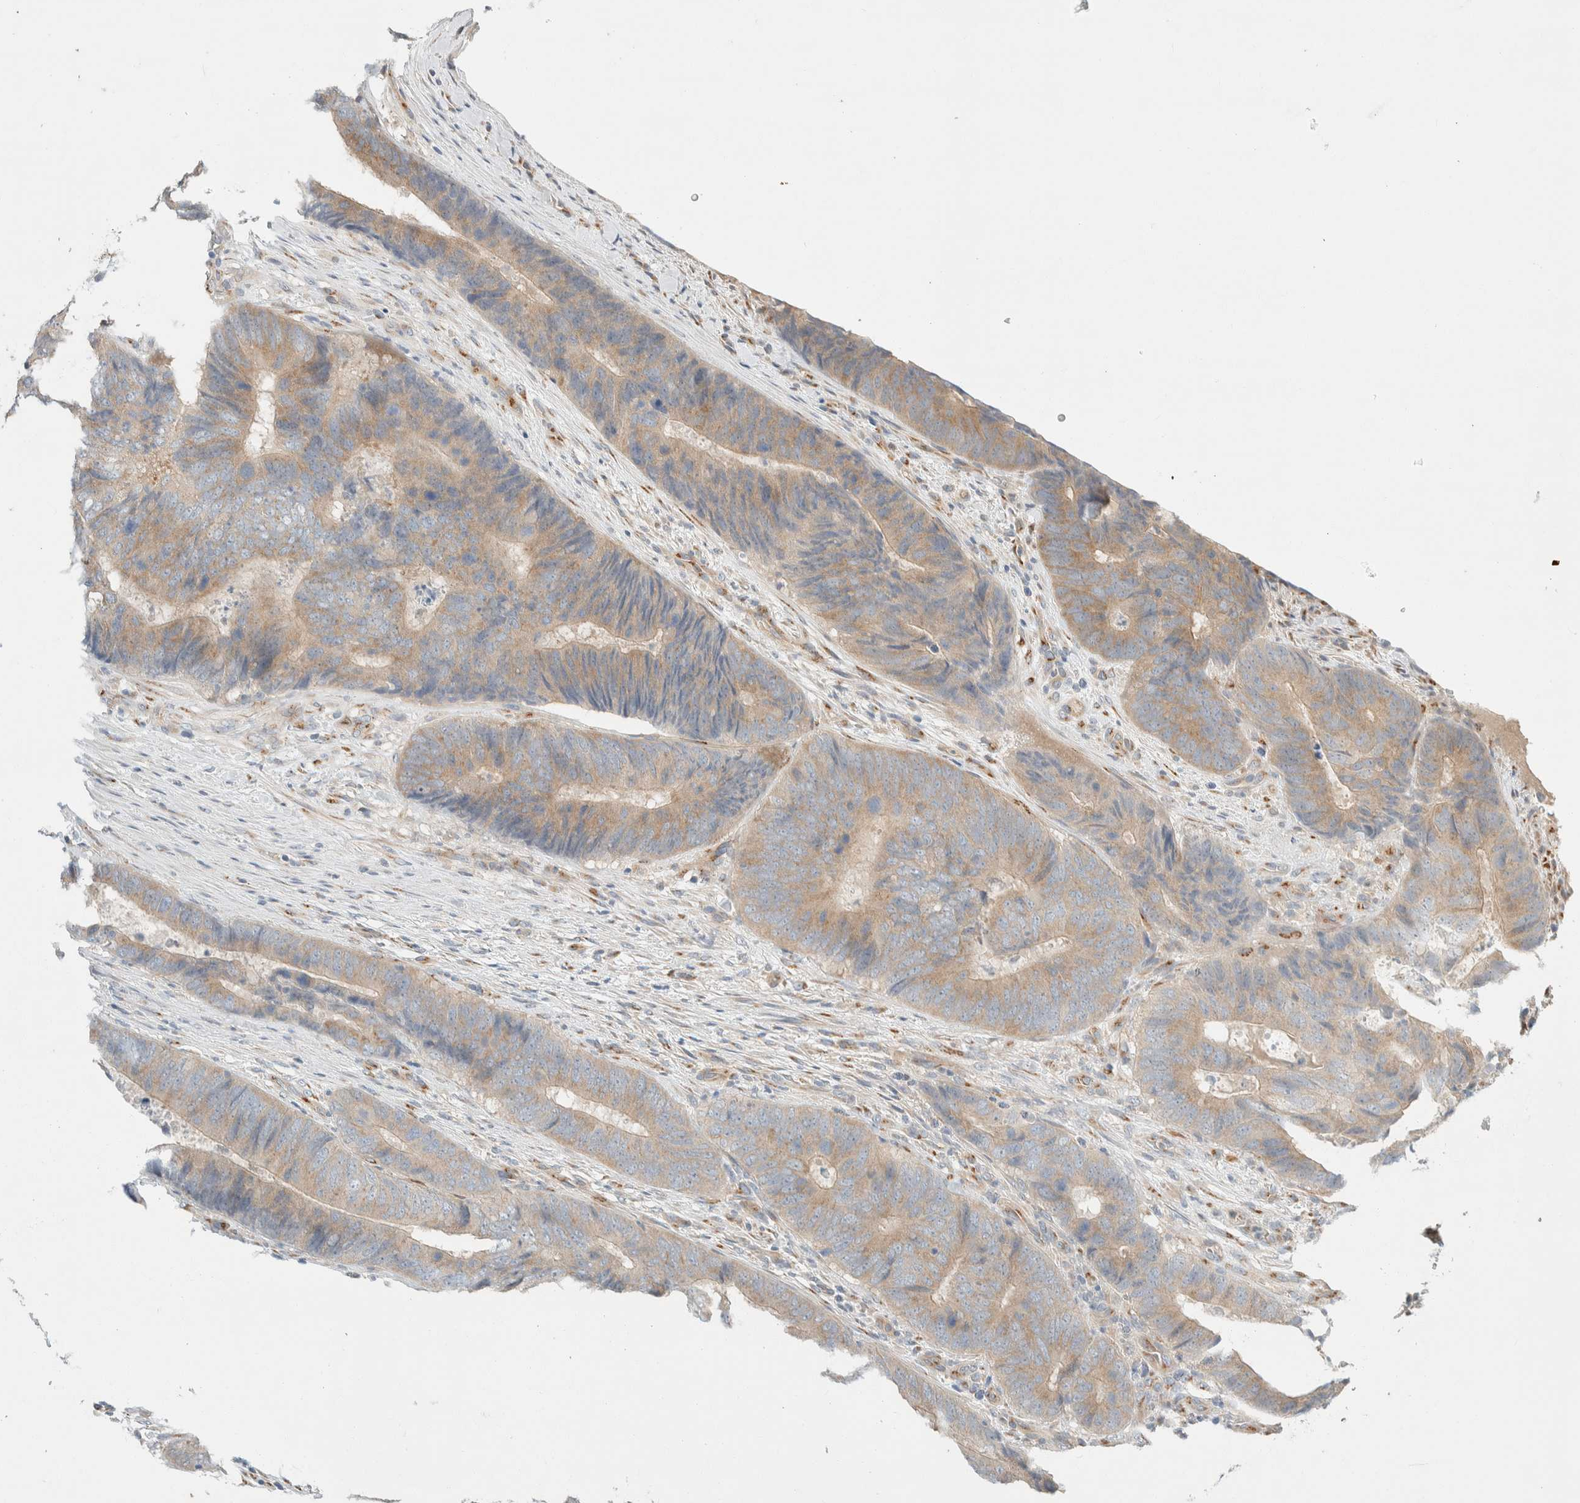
{"staining": {"intensity": "weak", "quantity": "25%-75%", "location": "cytoplasmic/membranous"}, "tissue": "colorectal cancer", "cell_type": "Tumor cells", "image_type": "cancer", "snomed": [{"axis": "morphology", "description": "Adenocarcinoma, NOS"}, {"axis": "topography", "description": "Colon"}], "caption": "This image displays immunohistochemistry staining of human adenocarcinoma (colorectal), with low weak cytoplasmic/membranous positivity in approximately 25%-75% of tumor cells.", "gene": "TMEM184B", "patient": {"sex": "male", "age": 56}}